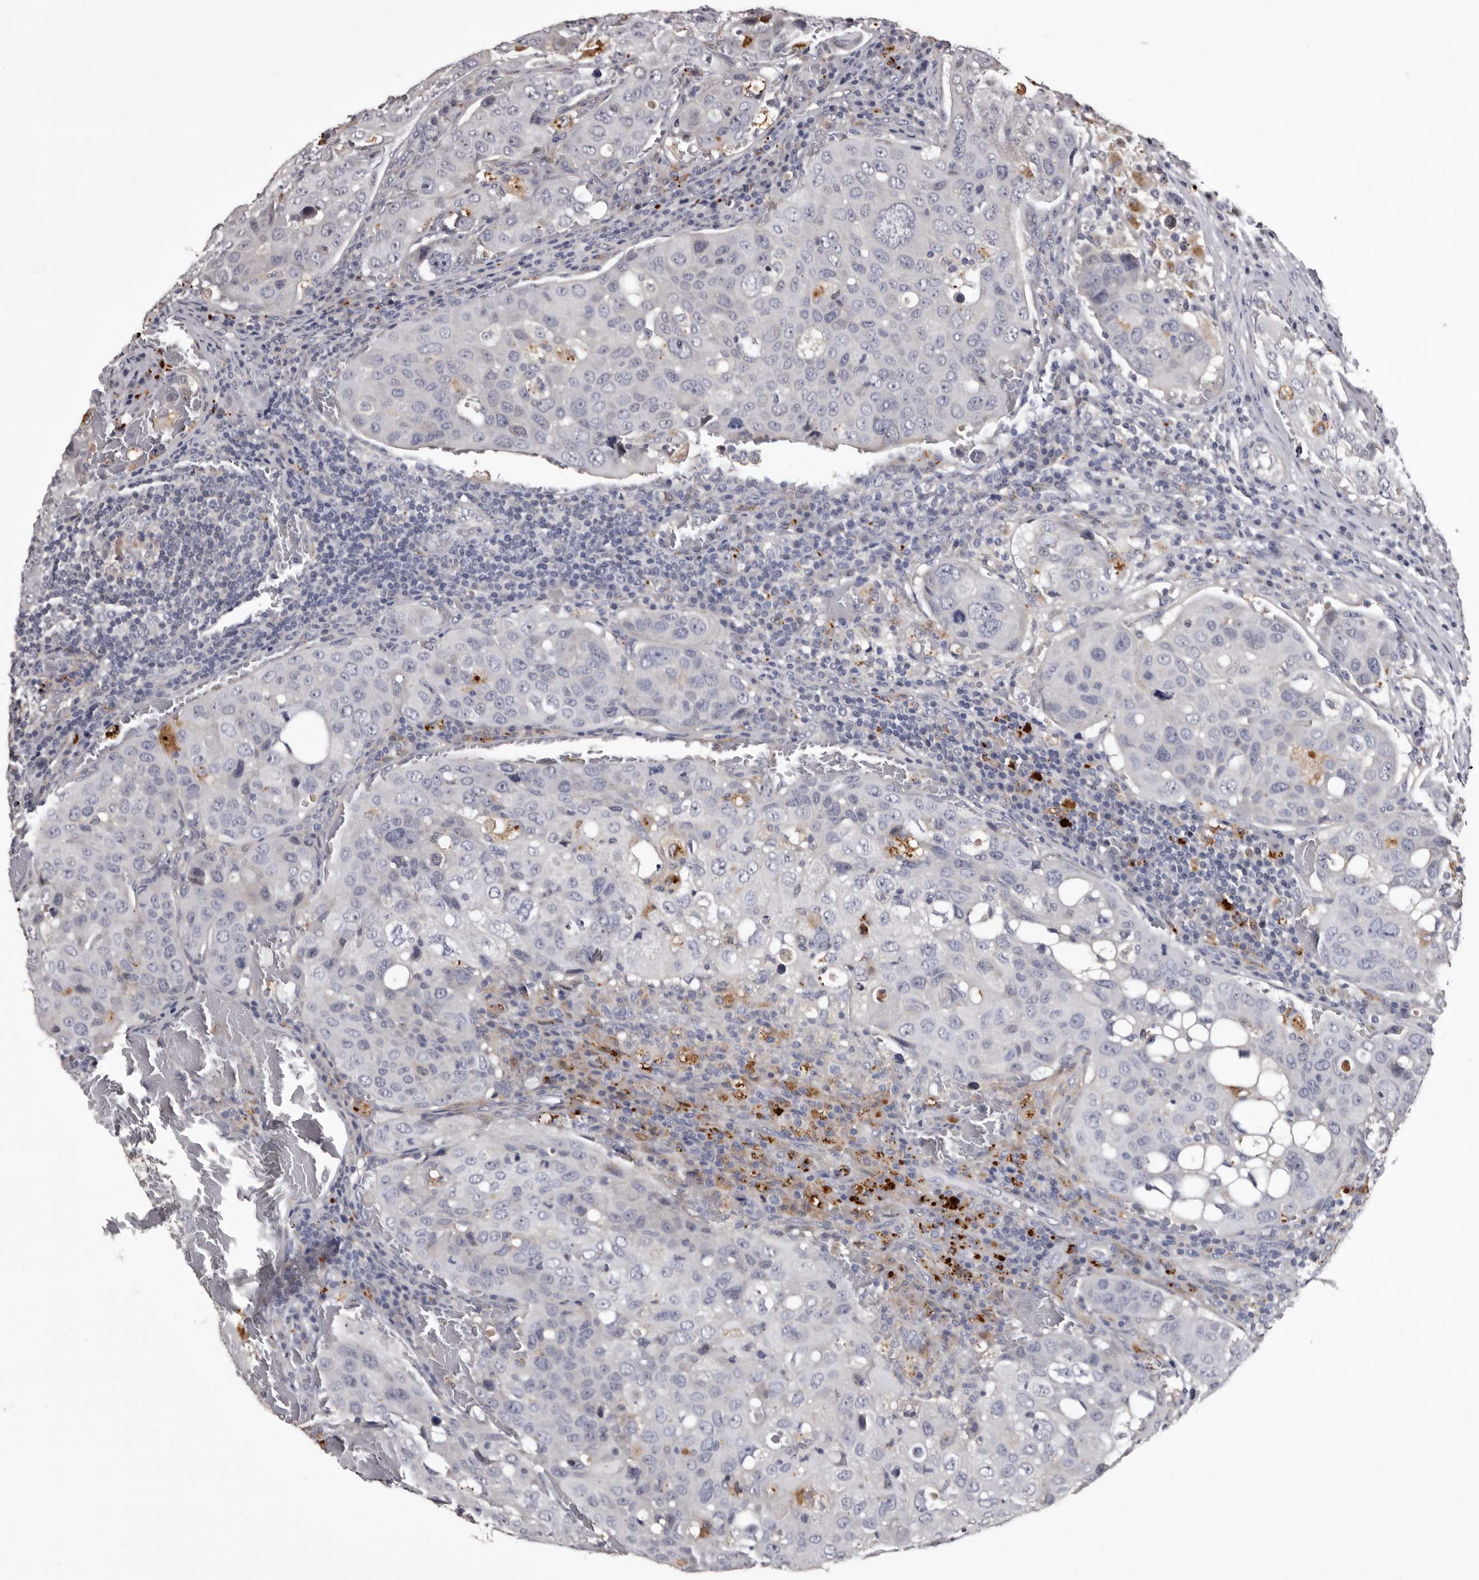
{"staining": {"intensity": "negative", "quantity": "none", "location": "none"}, "tissue": "urothelial cancer", "cell_type": "Tumor cells", "image_type": "cancer", "snomed": [{"axis": "morphology", "description": "Urothelial carcinoma, High grade"}, {"axis": "topography", "description": "Lymph node"}, {"axis": "topography", "description": "Urinary bladder"}], "caption": "High power microscopy image of an immunohistochemistry histopathology image of high-grade urothelial carcinoma, revealing no significant staining in tumor cells.", "gene": "SLC10A4", "patient": {"sex": "male", "age": 51}}